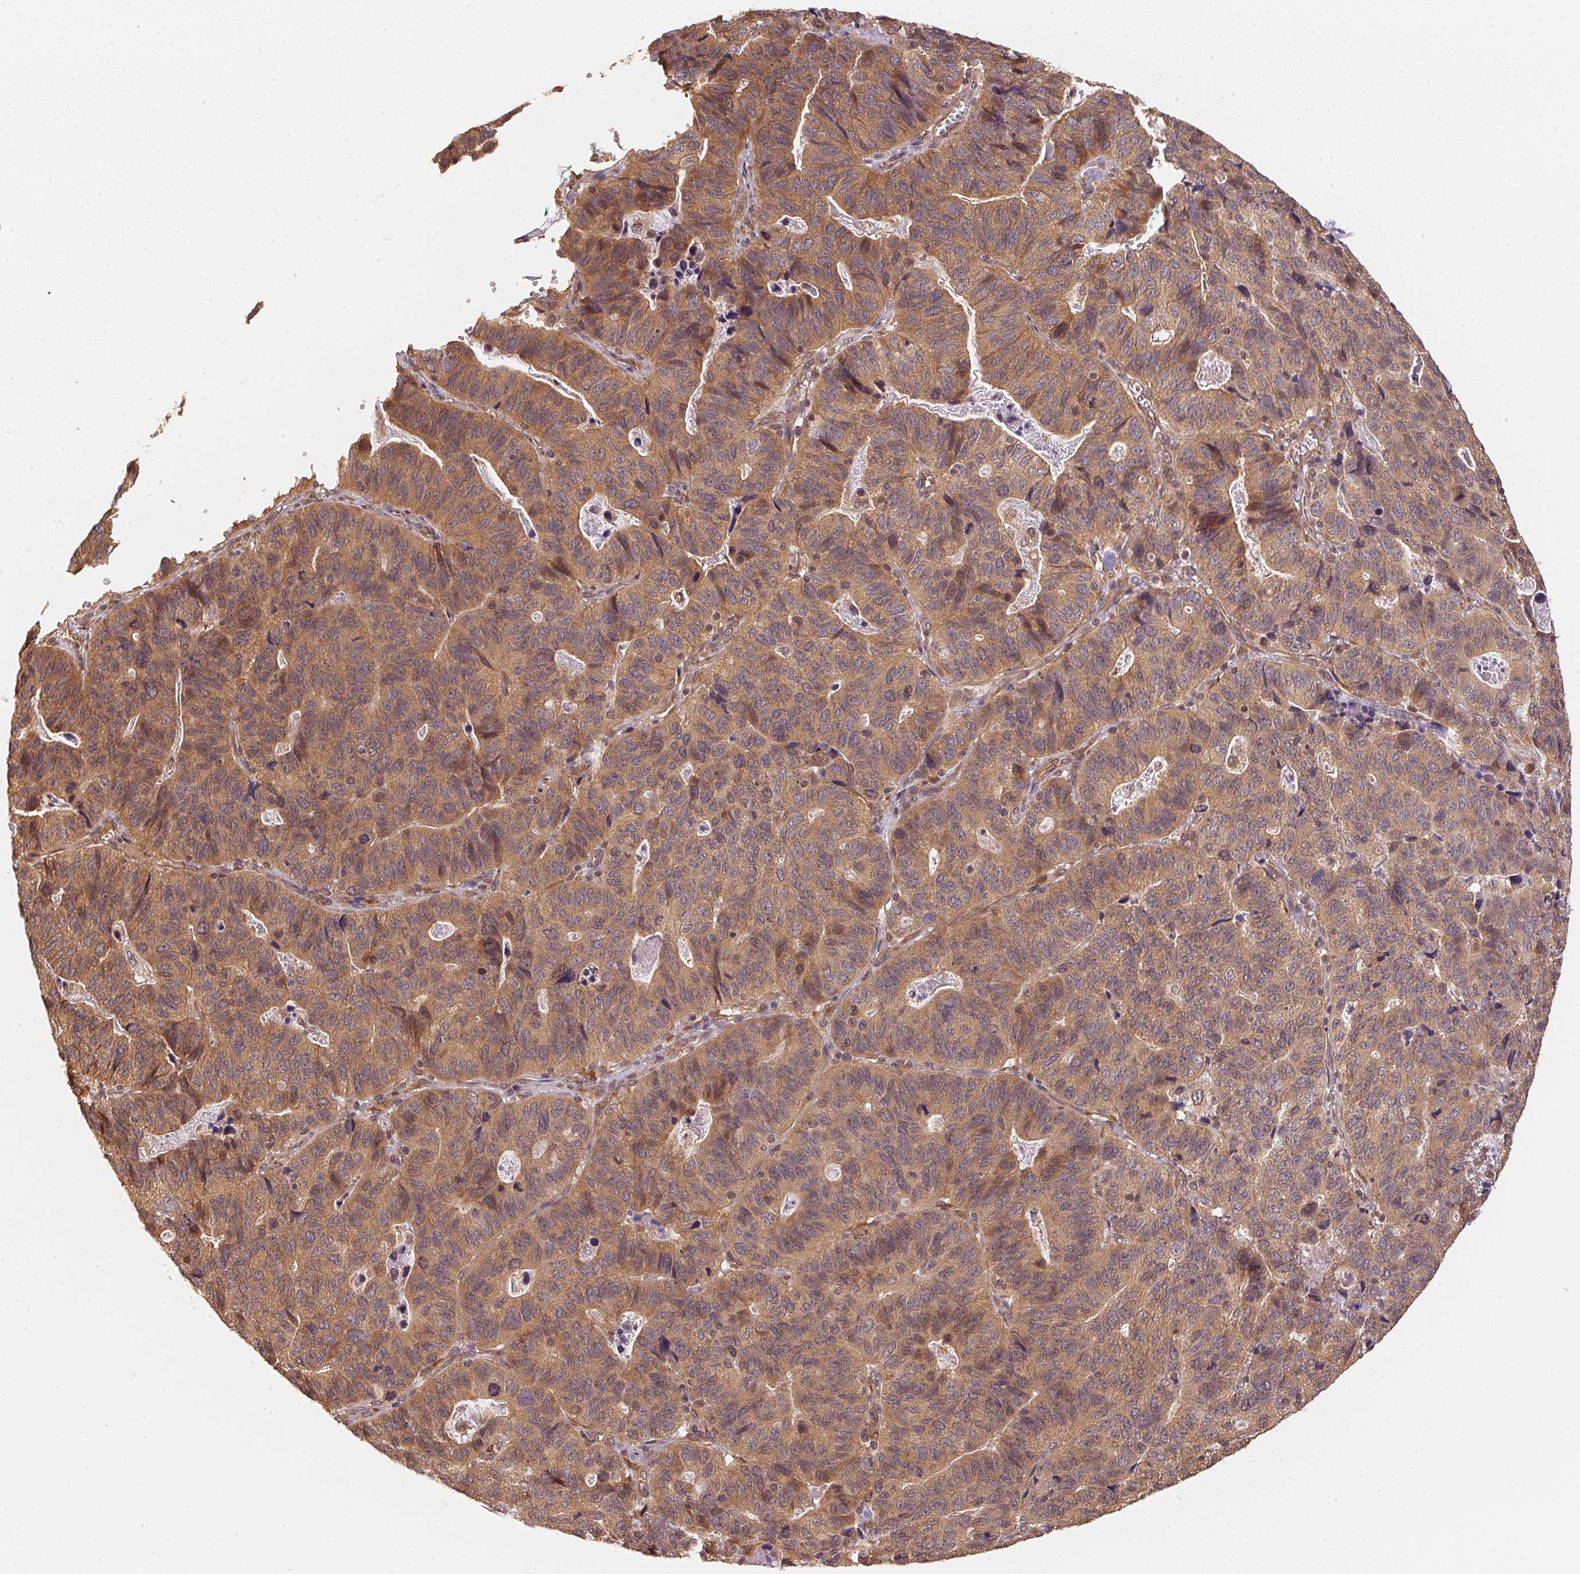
{"staining": {"intensity": "moderate", "quantity": ">75%", "location": "cytoplasmic/membranous"}, "tissue": "stomach cancer", "cell_type": "Tumor cells", "image_type": "cancer", "snomed": [{"axis": "morphology", "description": "Adenocarcinoma, NOS"}, {"axis": "topography", "description": "Stomach, upper"}], "caption": "DAB (3,3'-diaminobenzidine) immunohistochemical staining of human stomach cancer (adenocarcinoma) demonstrates moderate cytoplasmic/membranous protein staining in approximately >75% of tumor cells.", "gene": "STRN4", "patient": {"sex": "female", "age": 67}}